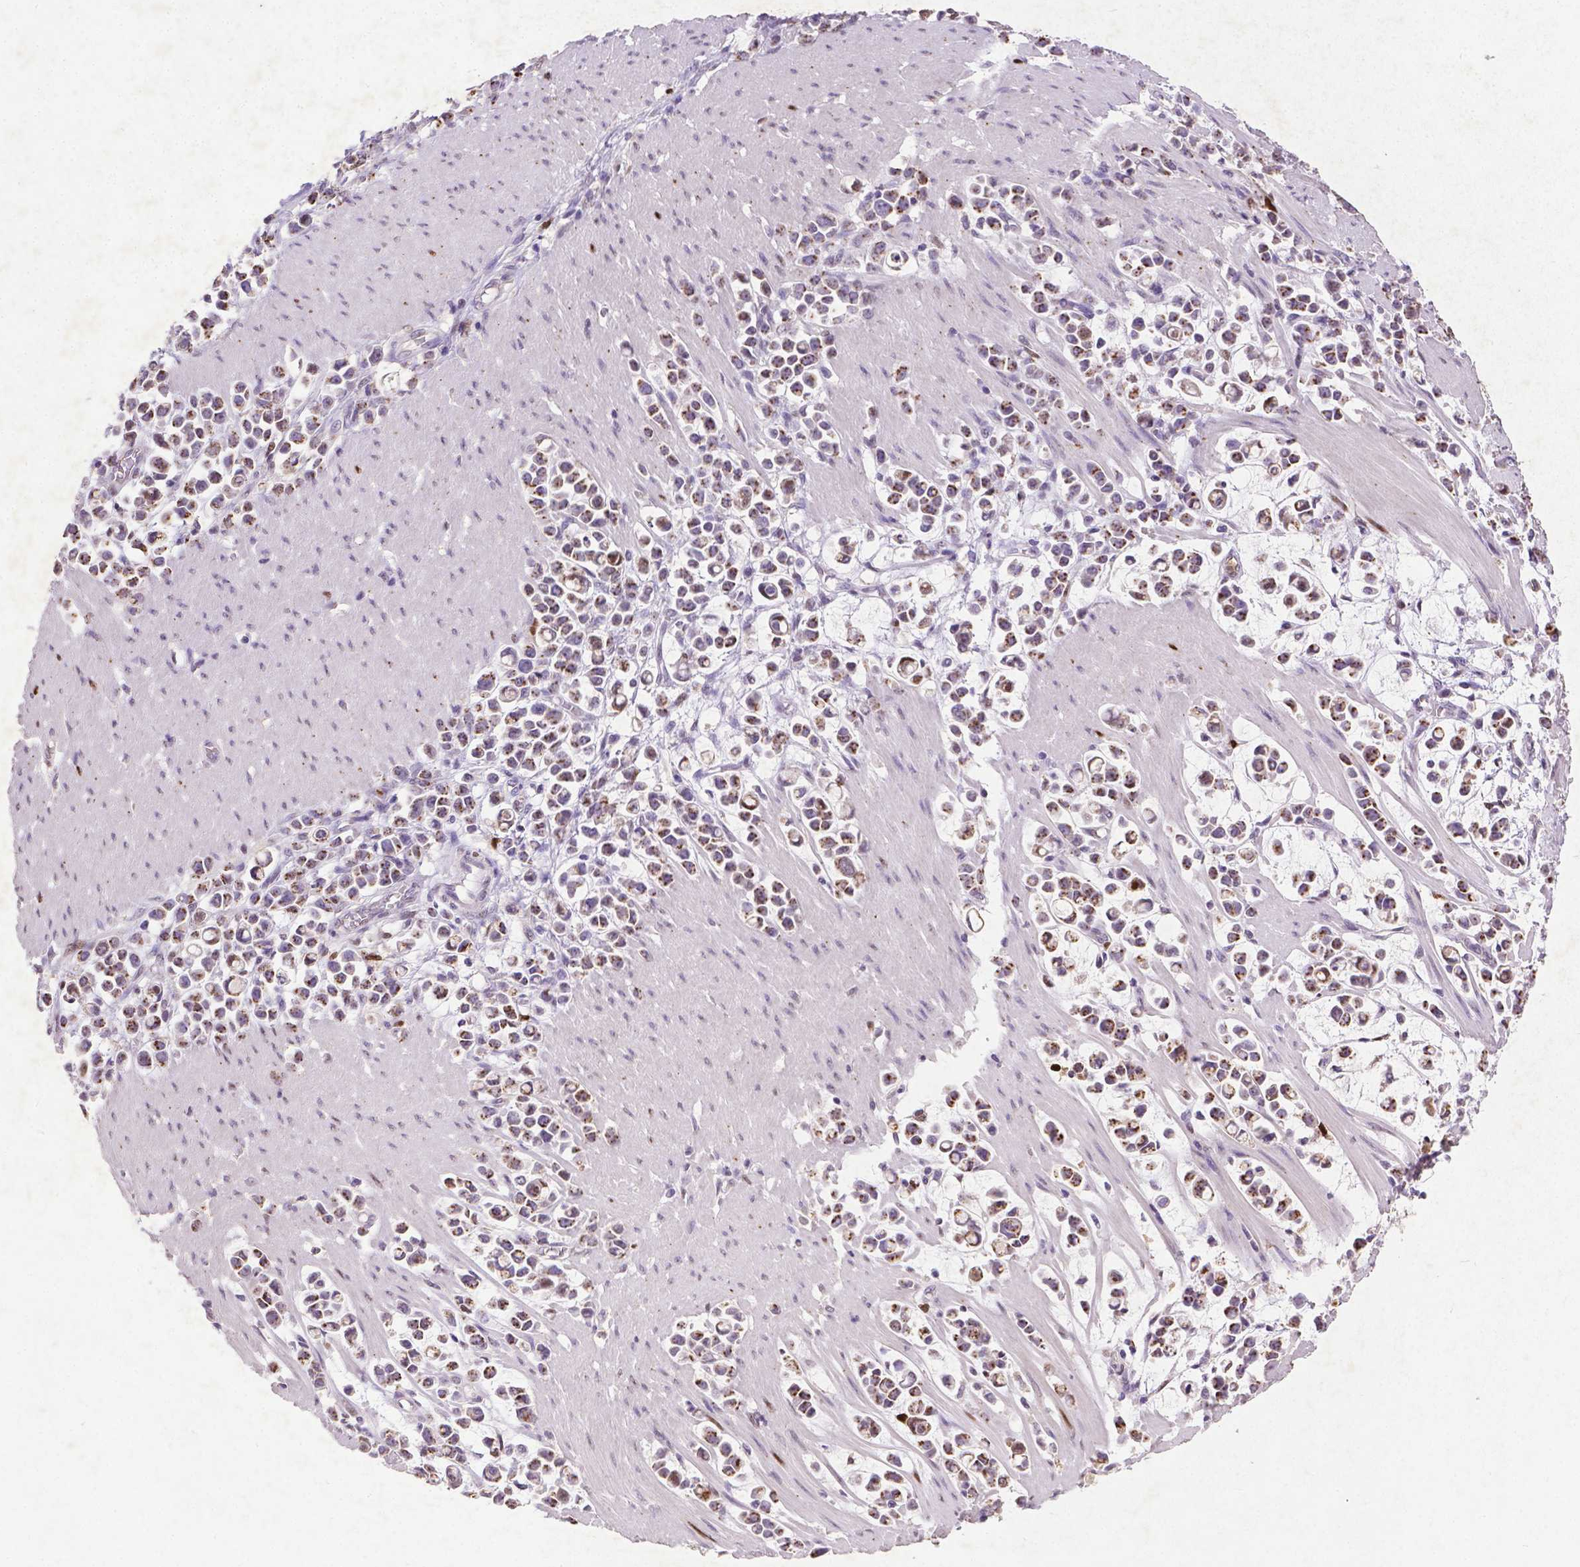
{"staining": {"intensity": "strong", "quantity": ">75%", "location": "cytoplasmic/membranous"}, "tissue": "stomach cancer", "cell_type": "Tumor cells", "image_type": "cancer", "snomed": [{"axis": "morphology", "description": "Adenocarcinoma, NOS"}, {"axis": "topography", "description": "Stomach"}], "caption": "A high amount of strong cytoplasmic/membranous positivity is present in approximately >75% of tumor cells in adenocarcinoma (stomach) tissue.", "gene": "CDKN1A", "patient": {"sex": "male", "age": 82}}